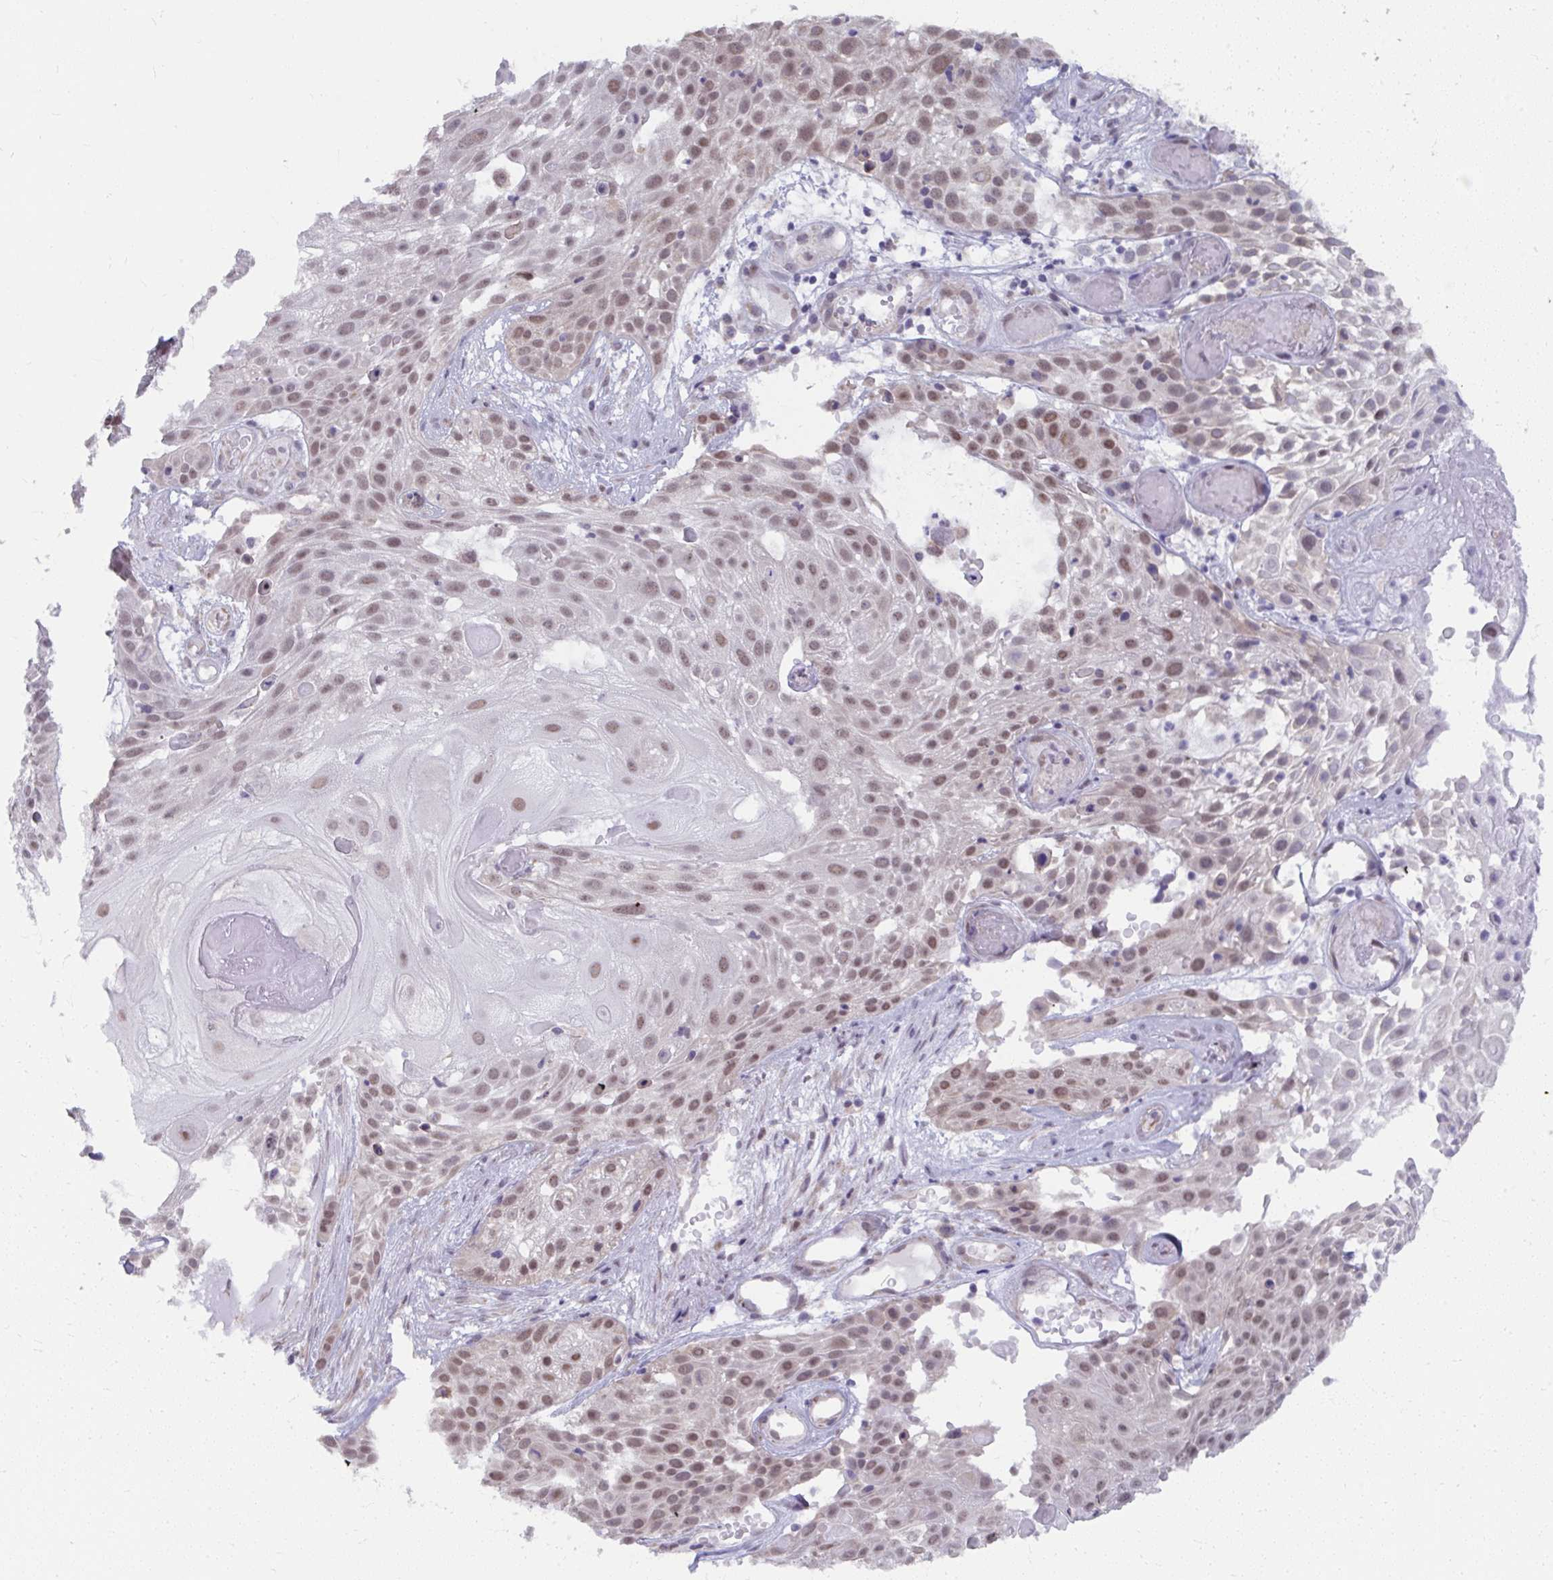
{"staining": {"intensity": "weak", "quantity": ">75%", "location": "nuclear"}, "tissue": "skin cancer", "cell_type": "Tumor cells", "image_type": "cancer", "snomed": [{"axis": "morphology", "description": "Squamous cell carcinoma, NOS"}, {"axis": "topography", "description": "Skin"}], "caption": "Human squamous cell carcinoma (skin) stained with a brown dye shows weak nuclear positive staining in about >75% of tumor cells.", "gene": "NMNAT1", "patient": {"sex": "female", "age": 86}}